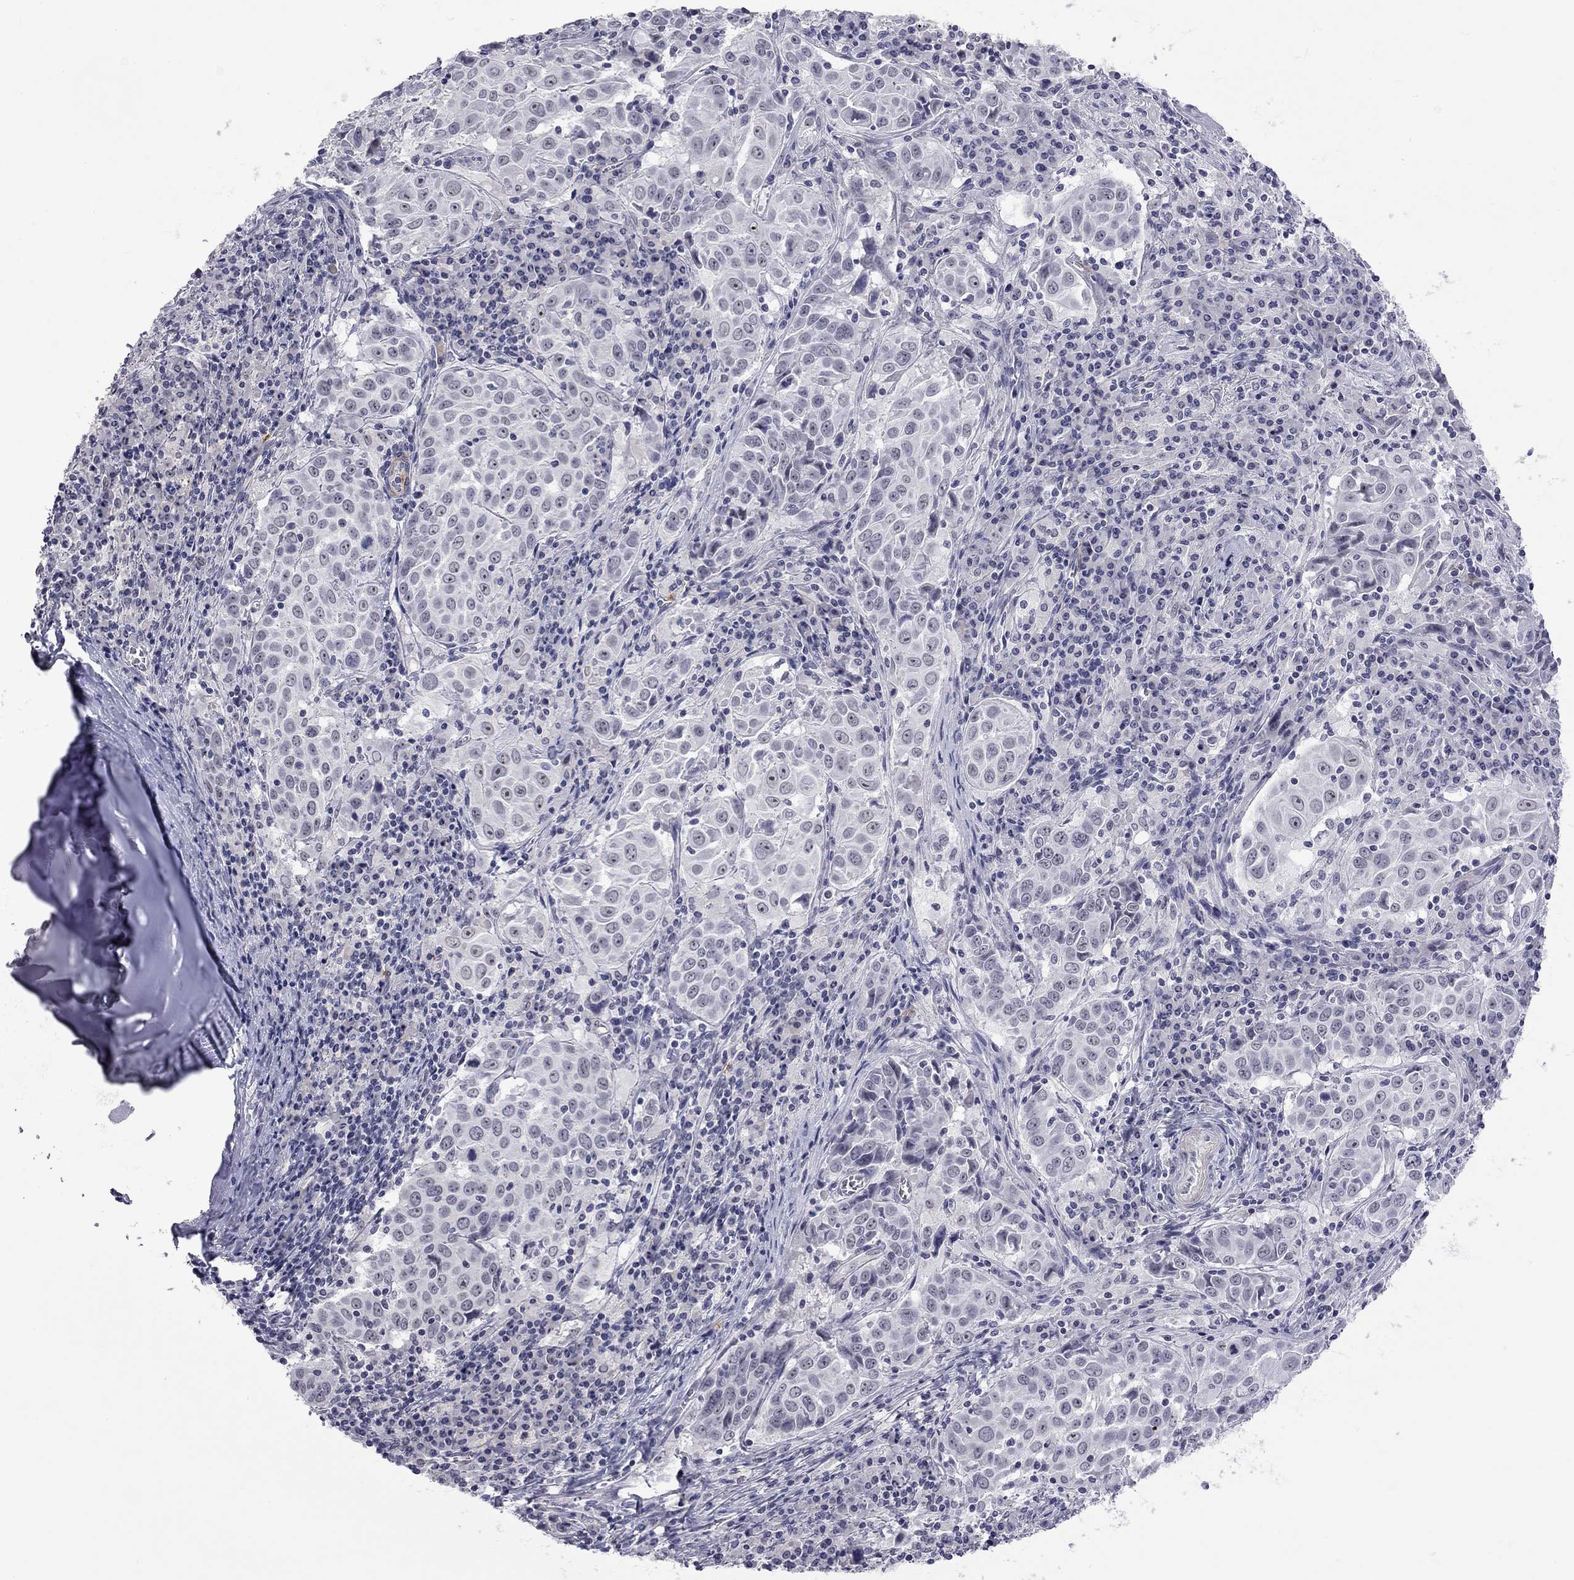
{"staining": {"intensity": "negative", "quantity": "none", "location": "none"}, "tissue": "lung cancer", "cell_type": "Tumor cells", "image_type": "cancer", "snomed": [{"axis": "morphology", "description": "Squamous cell carcinoma, NOS"}, {"axis": "topography", "description": "Lung"}], "caption": "Protein analysis of lung cancer (squamous cell carcinoma) demonstrates no significant expression in tumor cells.", "gene": "GSG1L", "patient": {"sex": "male", "age": 57}}